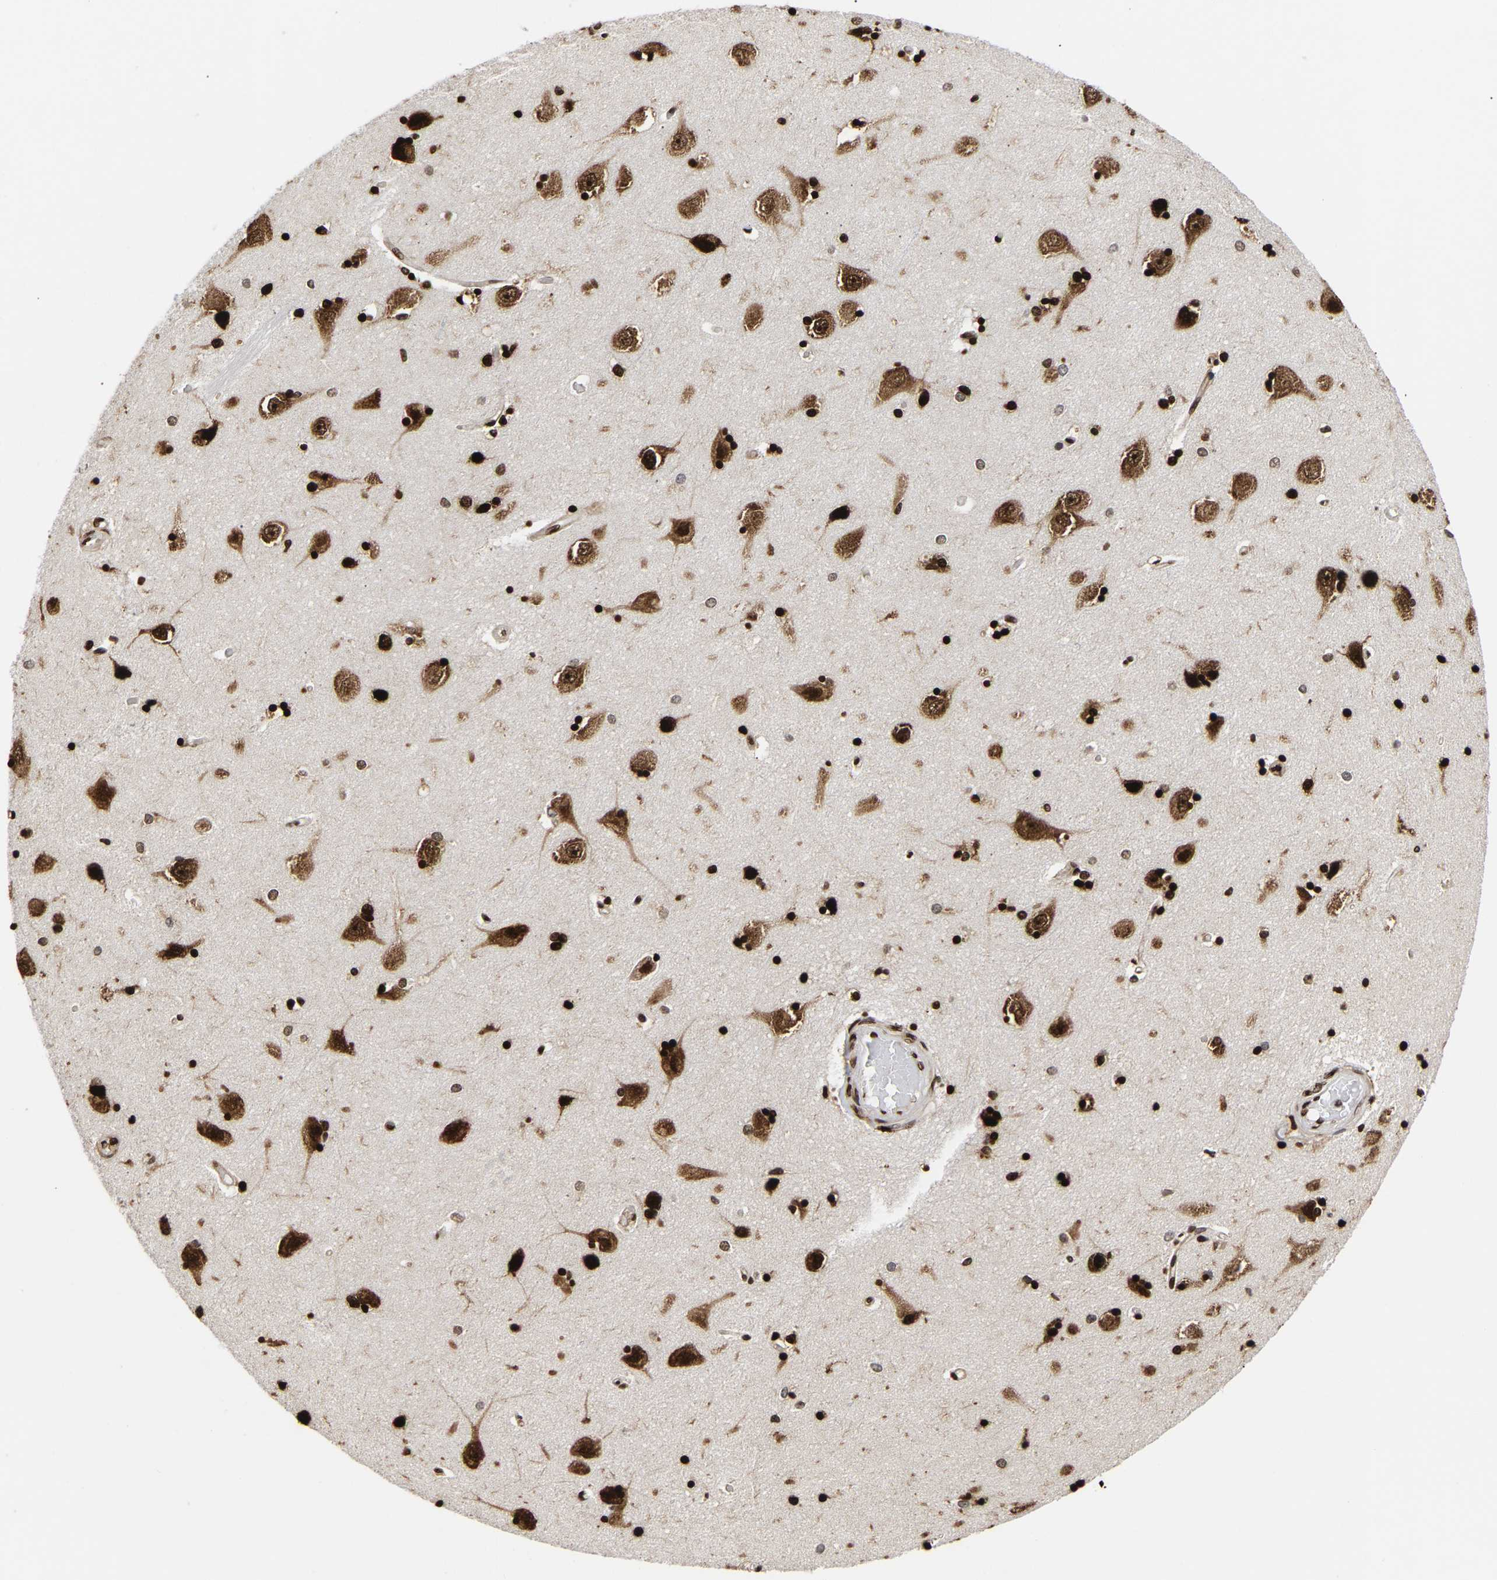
{"staining": {"intensity": "strong", "quantity": ">75%", "location": "nuclear"}, "tissue": "hippocampus", "cell_type": "Glial cells", "image_type": "normal", "snomed": [{"axis": "morphology", "description": "Normal tissue, NOS"}, {"axis": "topography", "description": "Hippocampus"}], "caption": "DAB immunohistochemical staining of unremarkable hippocampus displays strong nuclear protein positivity in about >75% of glial cells.", "gene": "PSIP1", "patient": {"sex": "male", "age": 45}}